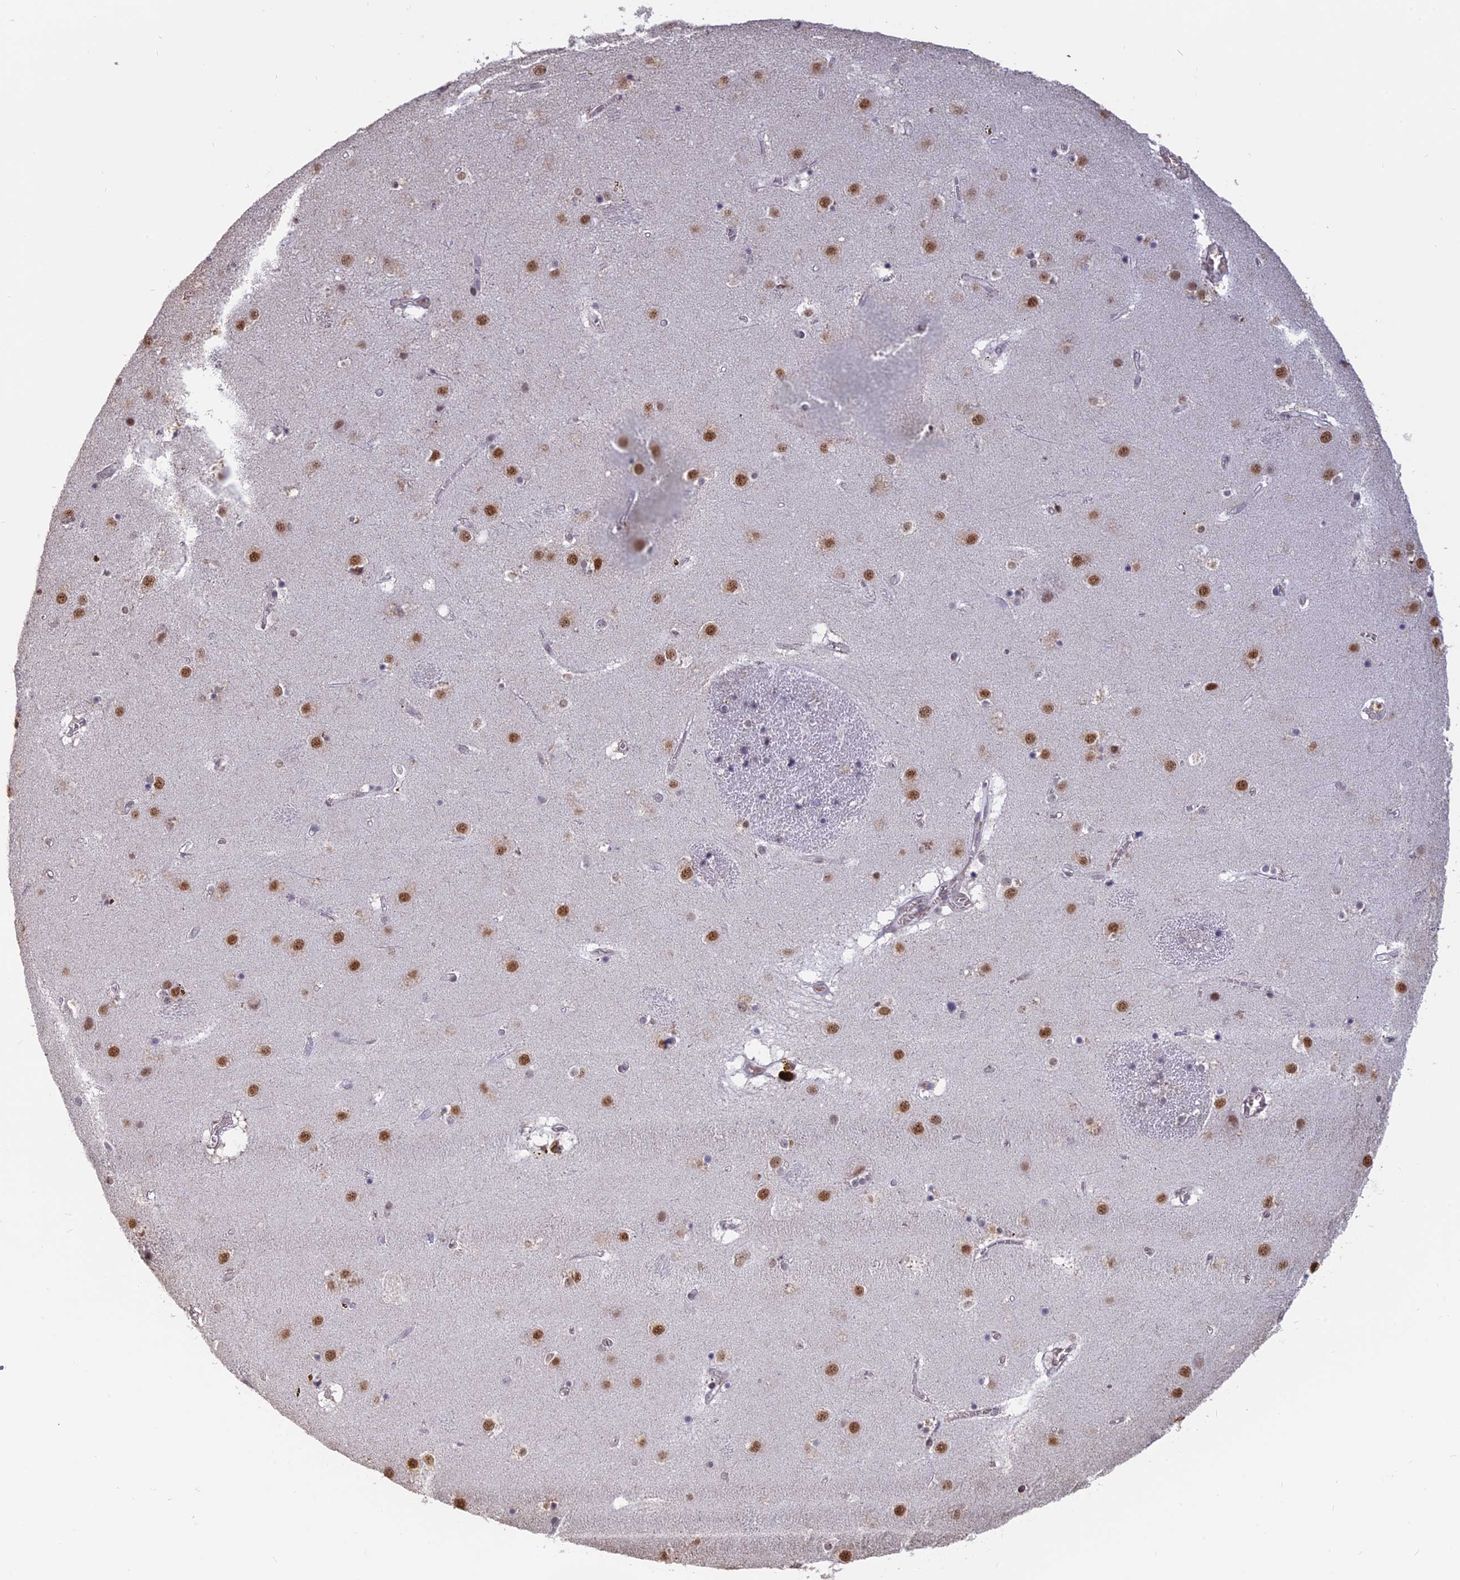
{"staining": {"intensity": "negative", "quantity": "none", "location": "none"}, "tissue": "caudate", "cell_type": "Glial cells", "image_type": "normal", "snomed": [{"axis": "morphology", "description": "Normal tissue, NOS"}, {"axis": "topography", "description": "Lateral ventricle wall"}], "caption": "The histopathology image demonstrates no staining of glial cells in unremarkable caudate. (Immunohistochemistry, brightfield microscopy, high magnification).", "gene": "MFAP1", "patient": {"sex": "male", "age": 70}}